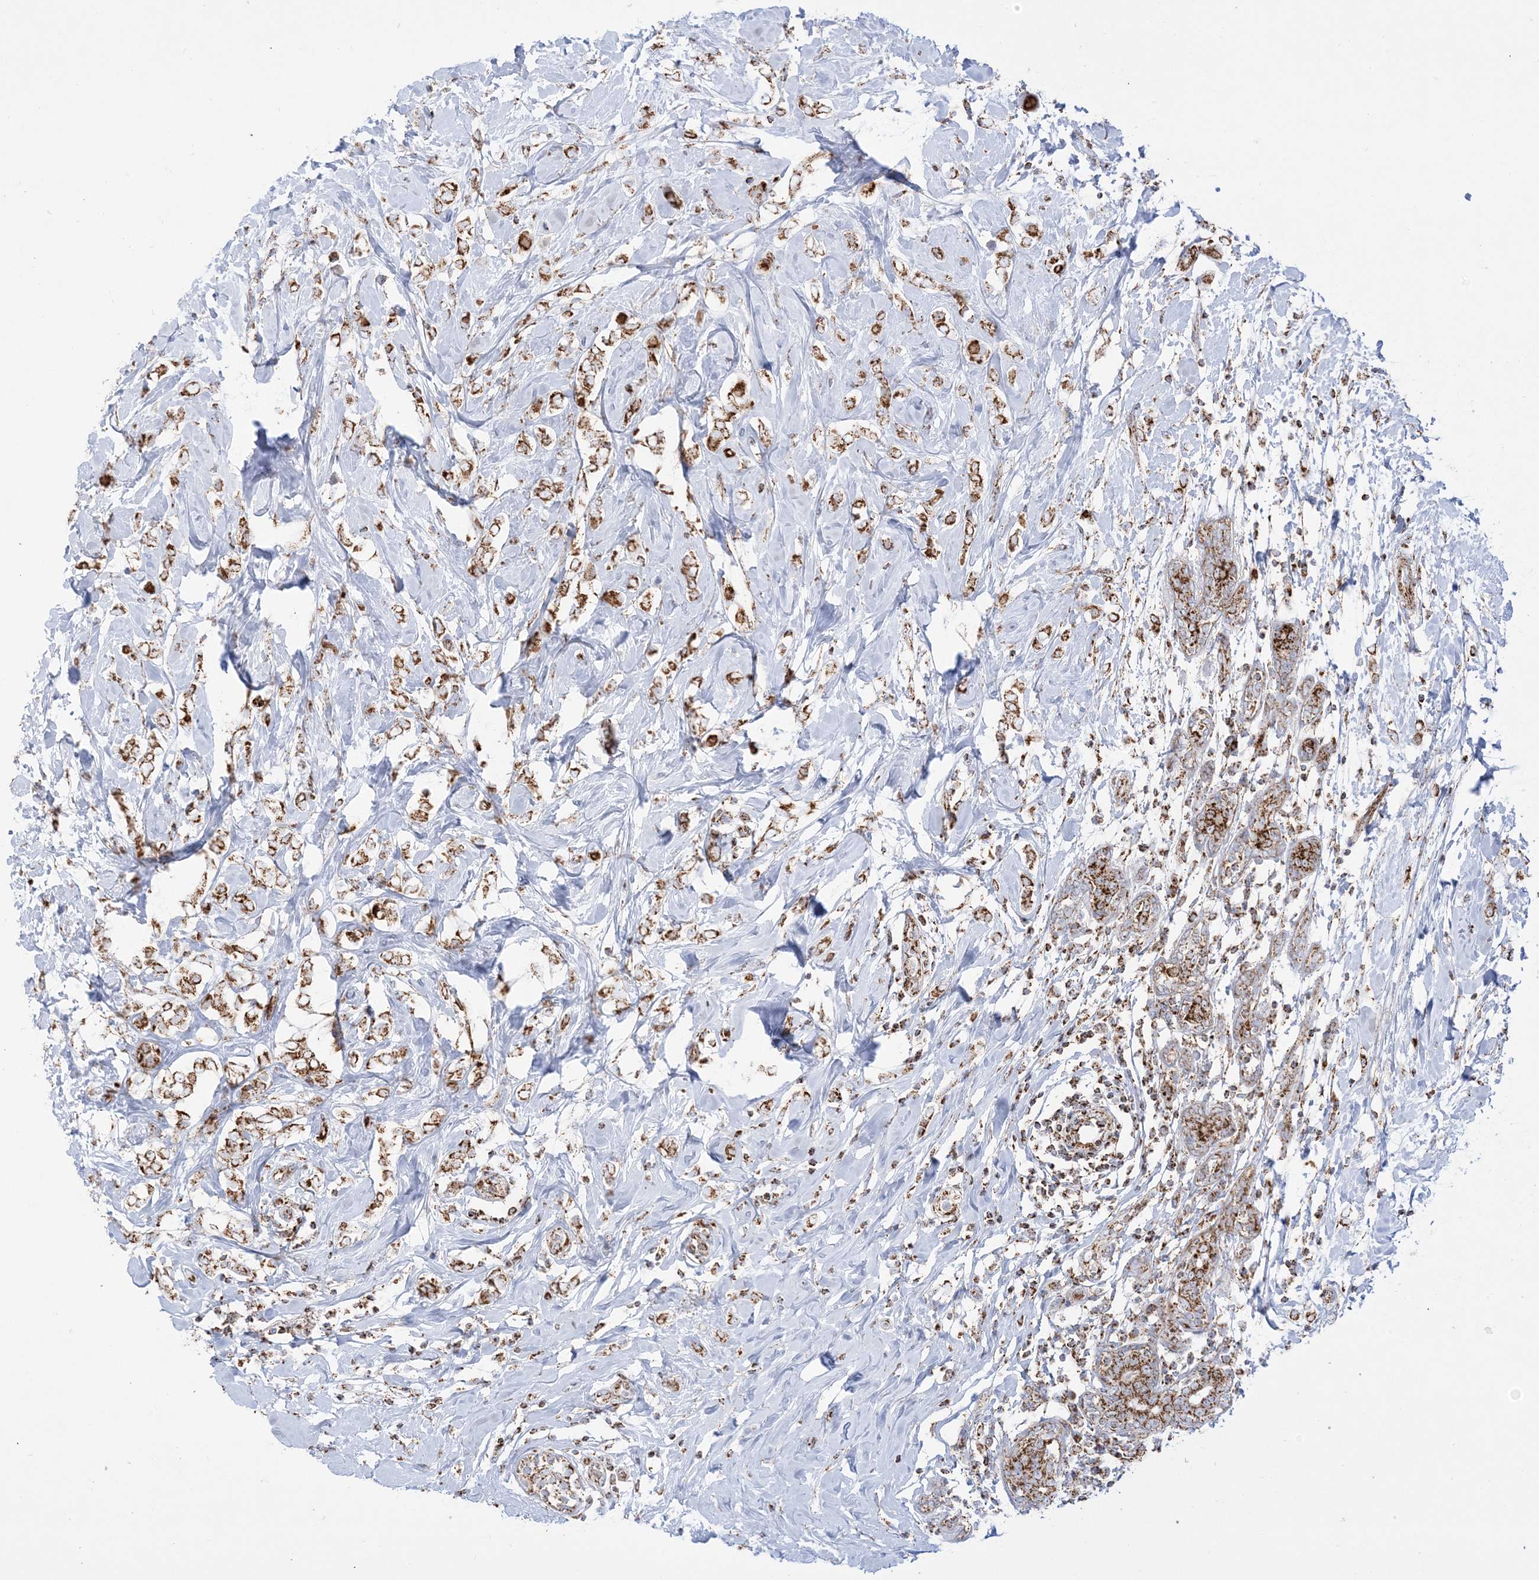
{"staining": {"intensity": "moderate", "quantity": ">75%", "location": "cytoplasmic/membranous"}, "tissue": "breast cancer", "cell_type": "Tumor cells", "image_type": "cancer", "snomed": [{"axis": "morphology", "description": "Normal tissue, NOS"}, {"axis": "morphology", "description": "Lobular carcinoma"}, {"axis": "topography", "description": "Breast"}], "caption": "This histopathology image reveals immunohistochemistry staining of human breast cancer (lobular carcinoma), with medium moderate cytoplasmic/membranous expression in approximately >75% of tumor cells.", "gene": "MRPS36", "patient": {"sex": "female", "age": 47}}